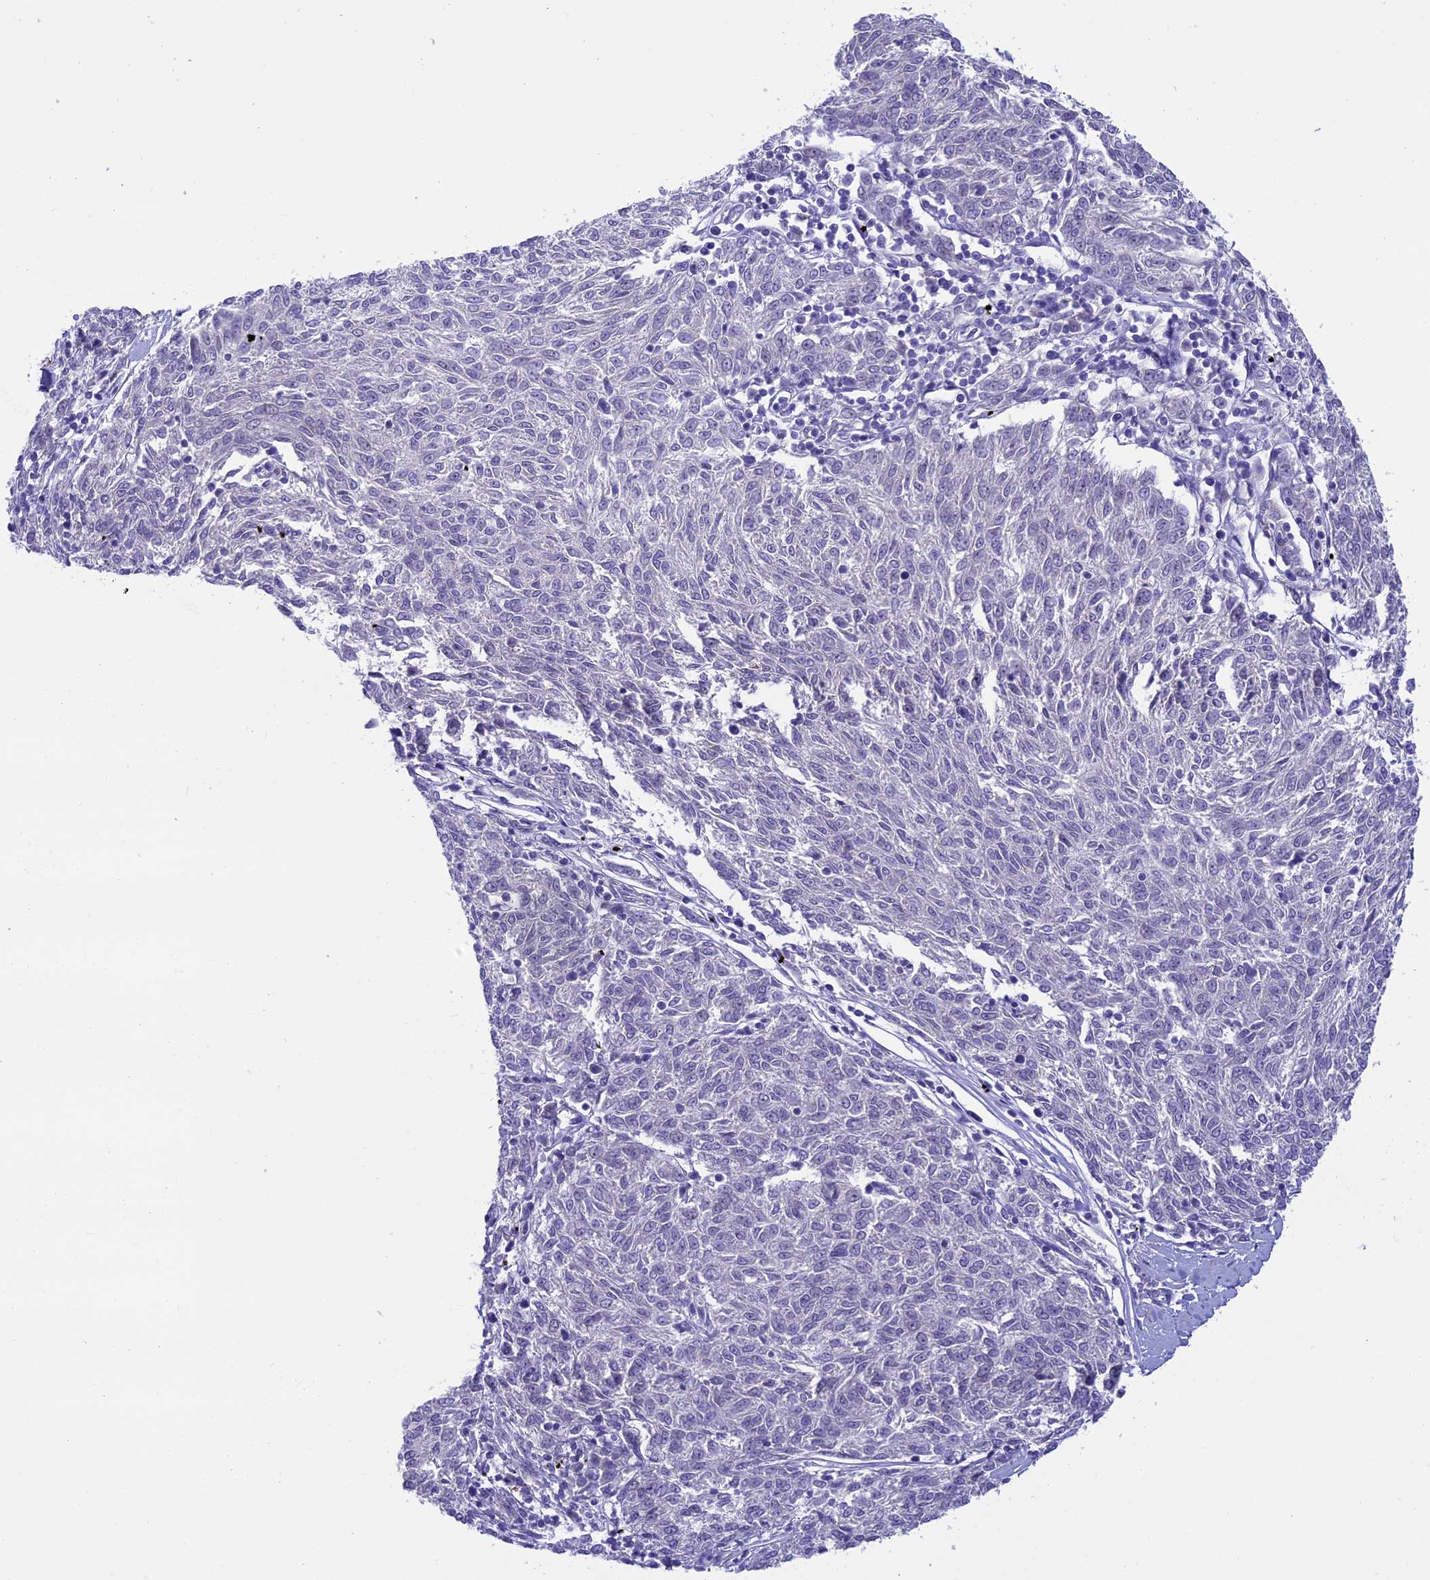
{"staining": {"intensity": "negative", "quantity": "none", "location": "none"}, "tissue": "melanoma", "cell_type": "Tumor cells", "image_type": "cancer", "snomed": [{"axis": "morphology", "description": "Malignant melanoma, NOS"}, {"axis": "topography", "description": "Skin"}], "caption": "Melanoma was stained to show a protein in brown. There is no significant staining in tumor cells.", "gene": "LOXL1", "patient": {"sex": "female", "age": 72}}